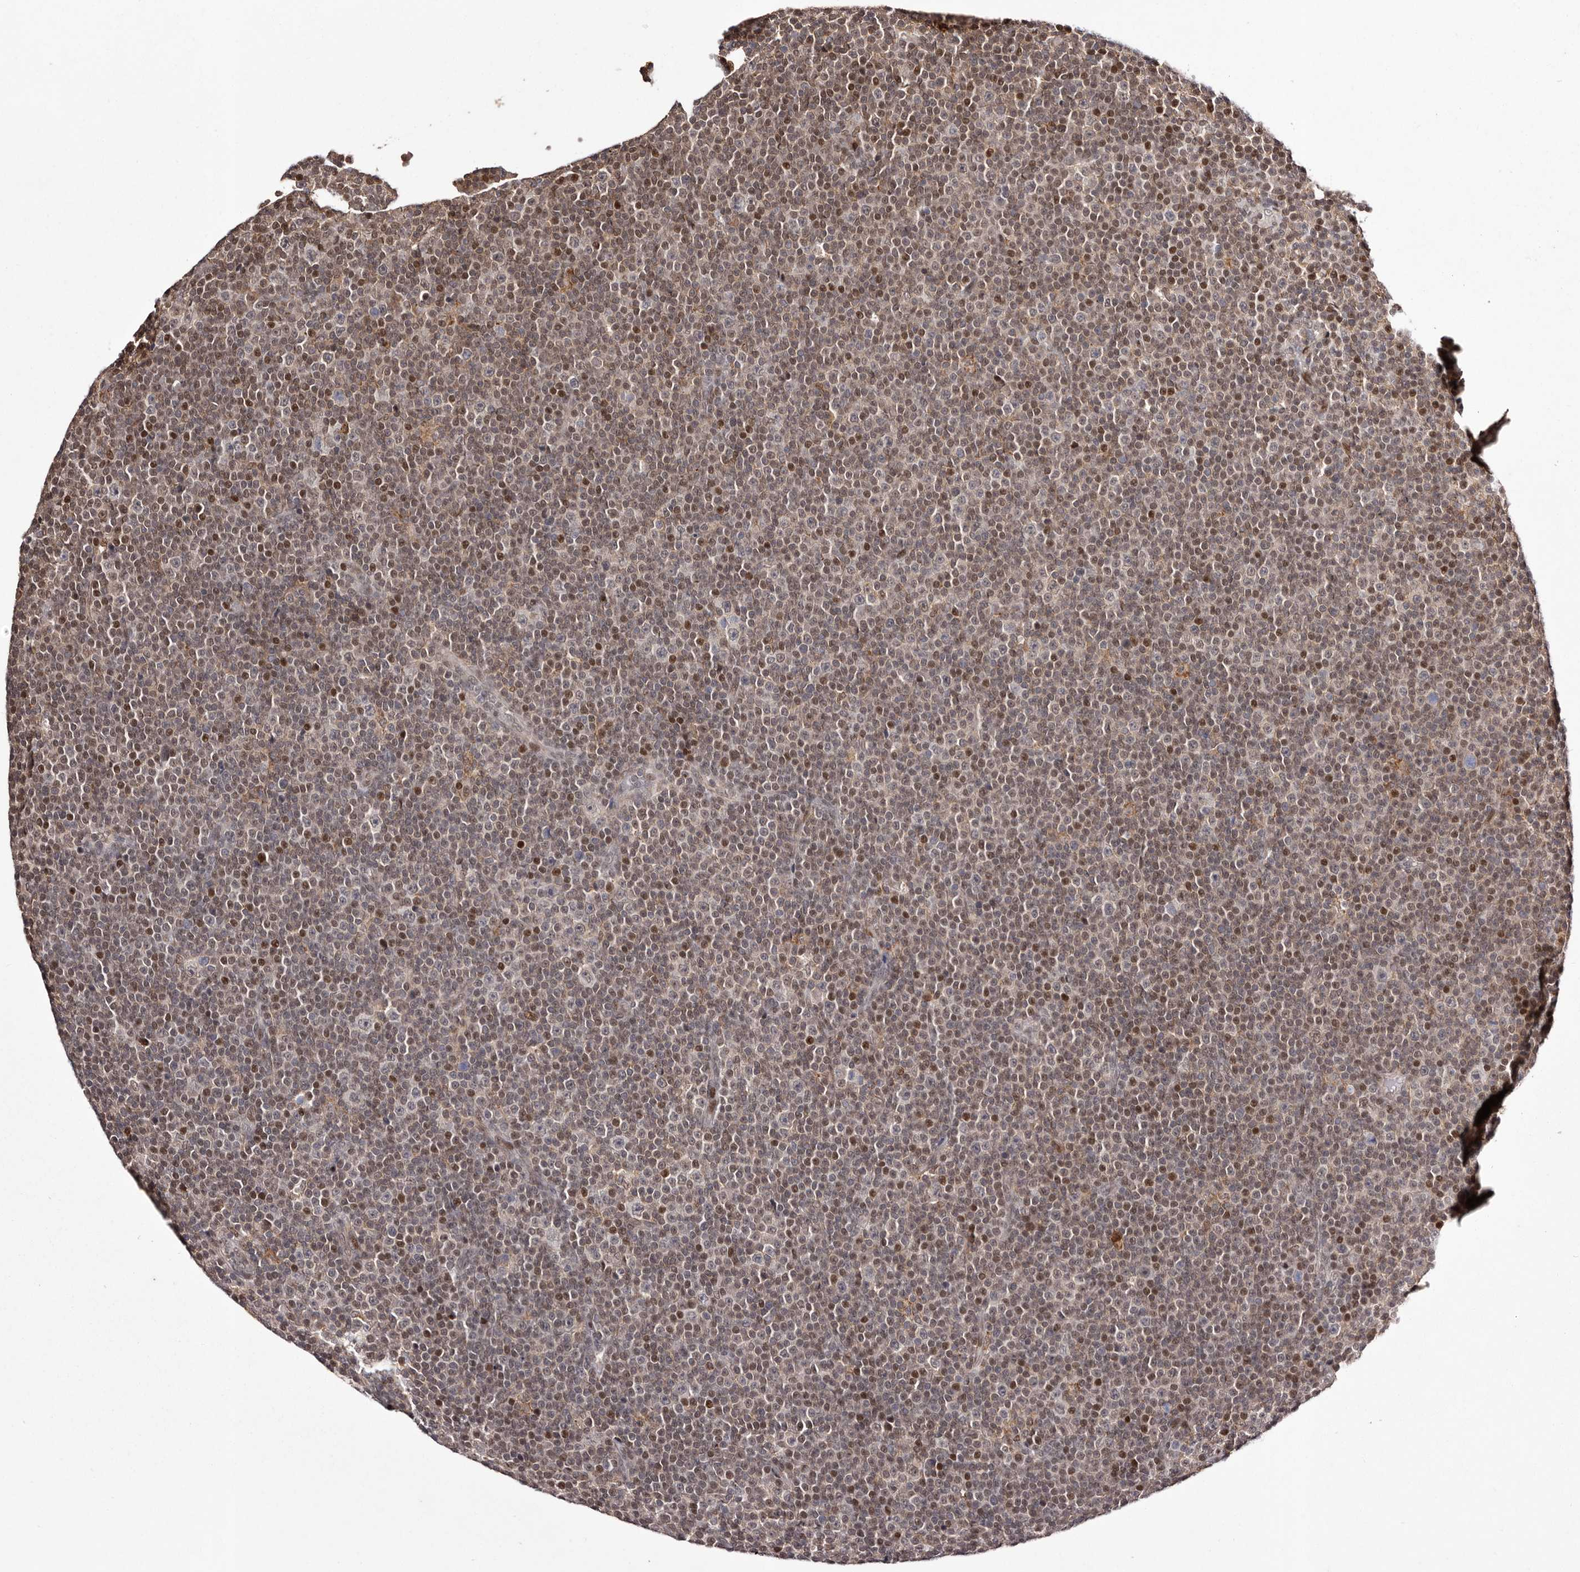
{"staining": {"intensity": "moderate", "quantity": "25%-75%", "location": "nuclear"}, "tissue": "lymphoma", "cell_type": "Tumor cells", "image_type": "cancer", "snomed": [{"axis": "morphology", "description": "Malignant lymphoma, non-Hodgkin's type, Low grade"}, {"axis": "topography", "description": "Lymph node"}], "caption": "Immunohistochemistry of human lymphoma exhibits medium levels of moderate nuclear staining in about 25%-75% of tumor cells.", "gene": "FBXO5", "patient": {"sex": "female", "age": 67}}